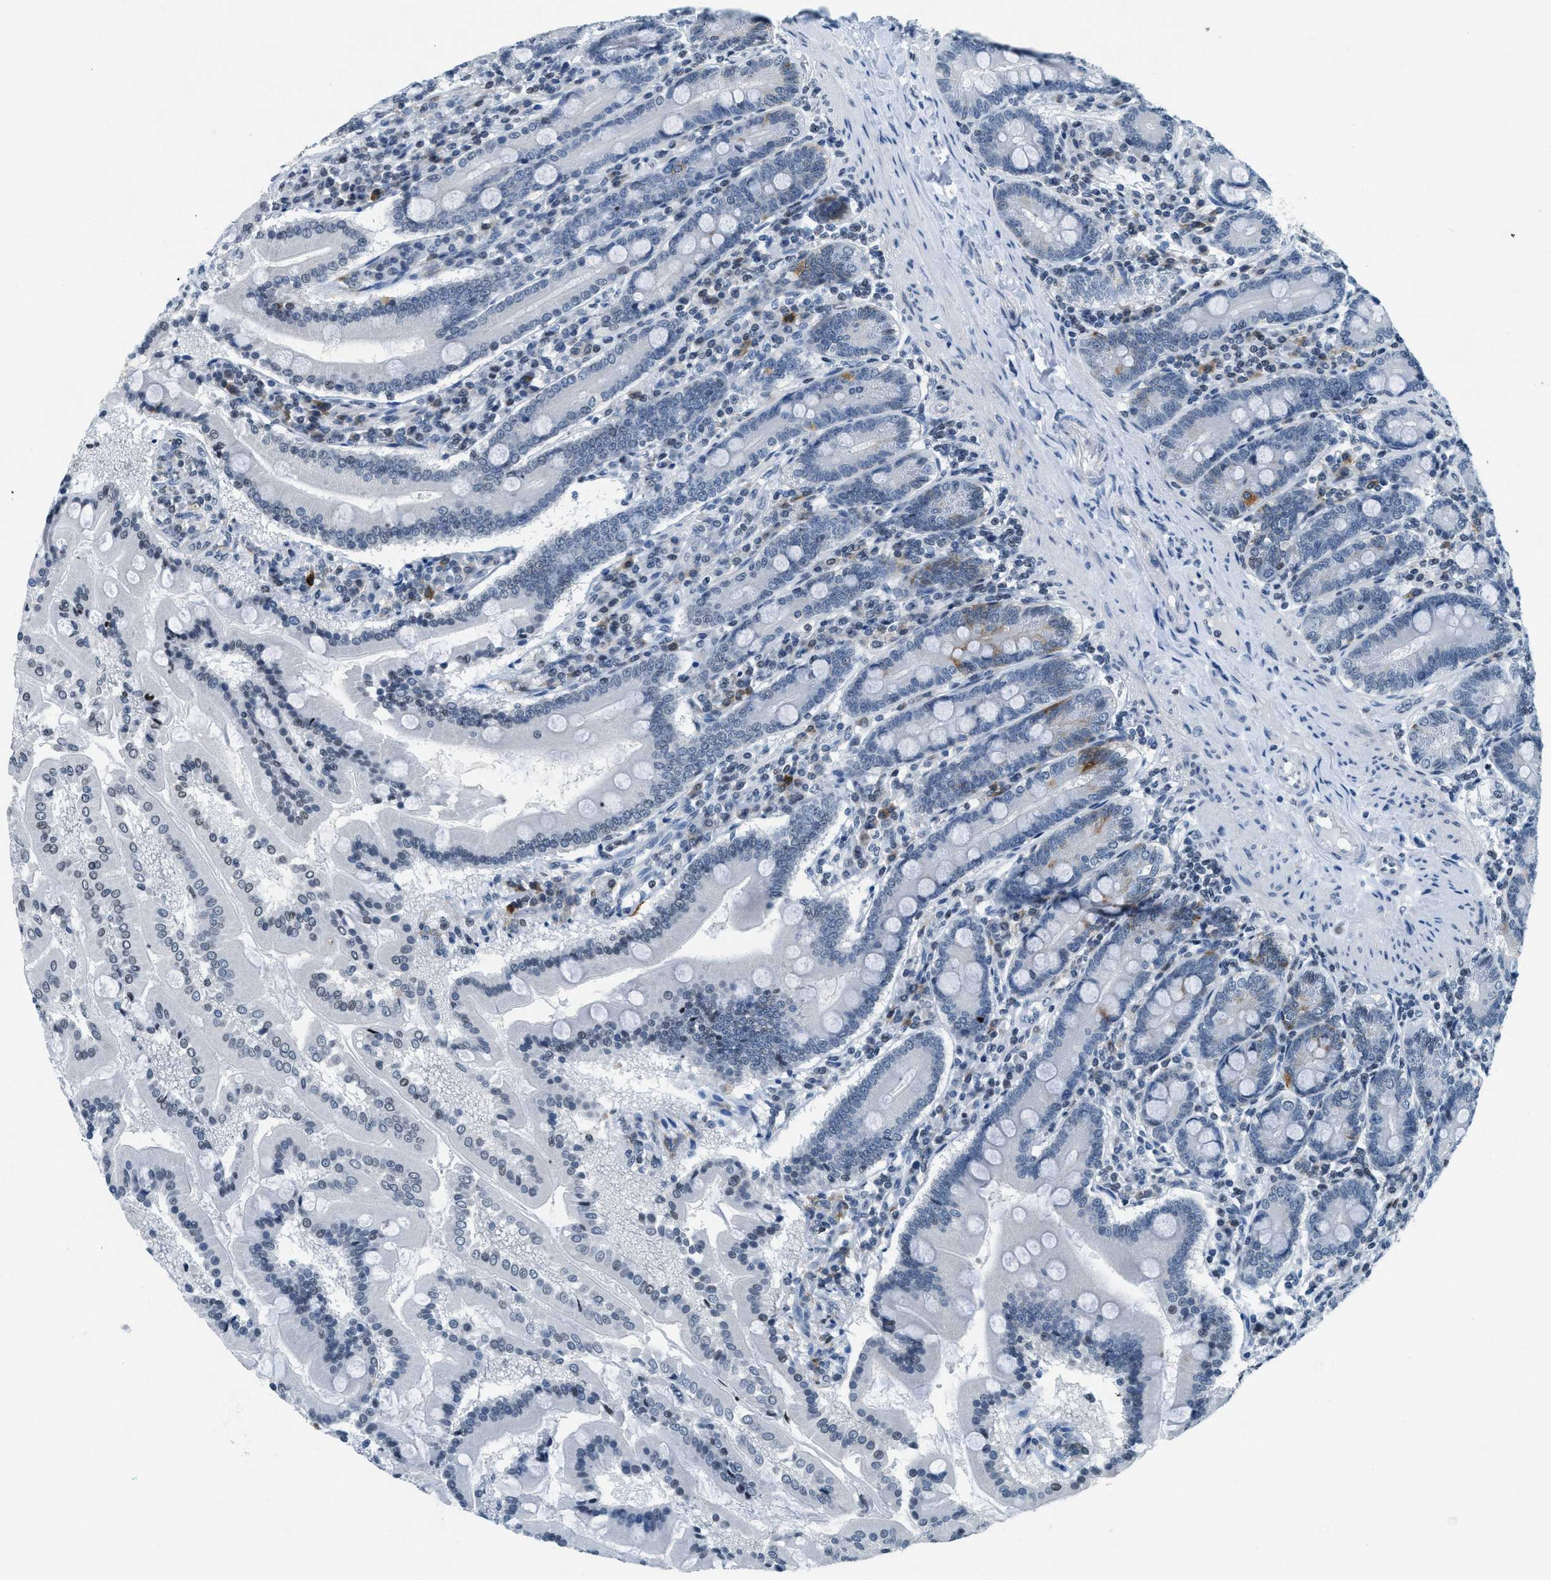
{"staining": {"intensity": "weak", "quantity": "<25%", "location": "nuclear"}, "tissue": "duodenum", "cell_type": "Glandular cells", "image_type": "normal", "snomed": [{"axis": "morphology", "description": "Normal tissue, NOS"}, {"axis": "topography", "description": "Duodenum"}], "caption": "The photomicrograph exhibits no significant positivity in glandular cells of duodenum. (Immunohistochemistry, brightfield microscopy, high magnification).", "gene": "UVRAG", "patient": {"sex": "male", "age": 50}}